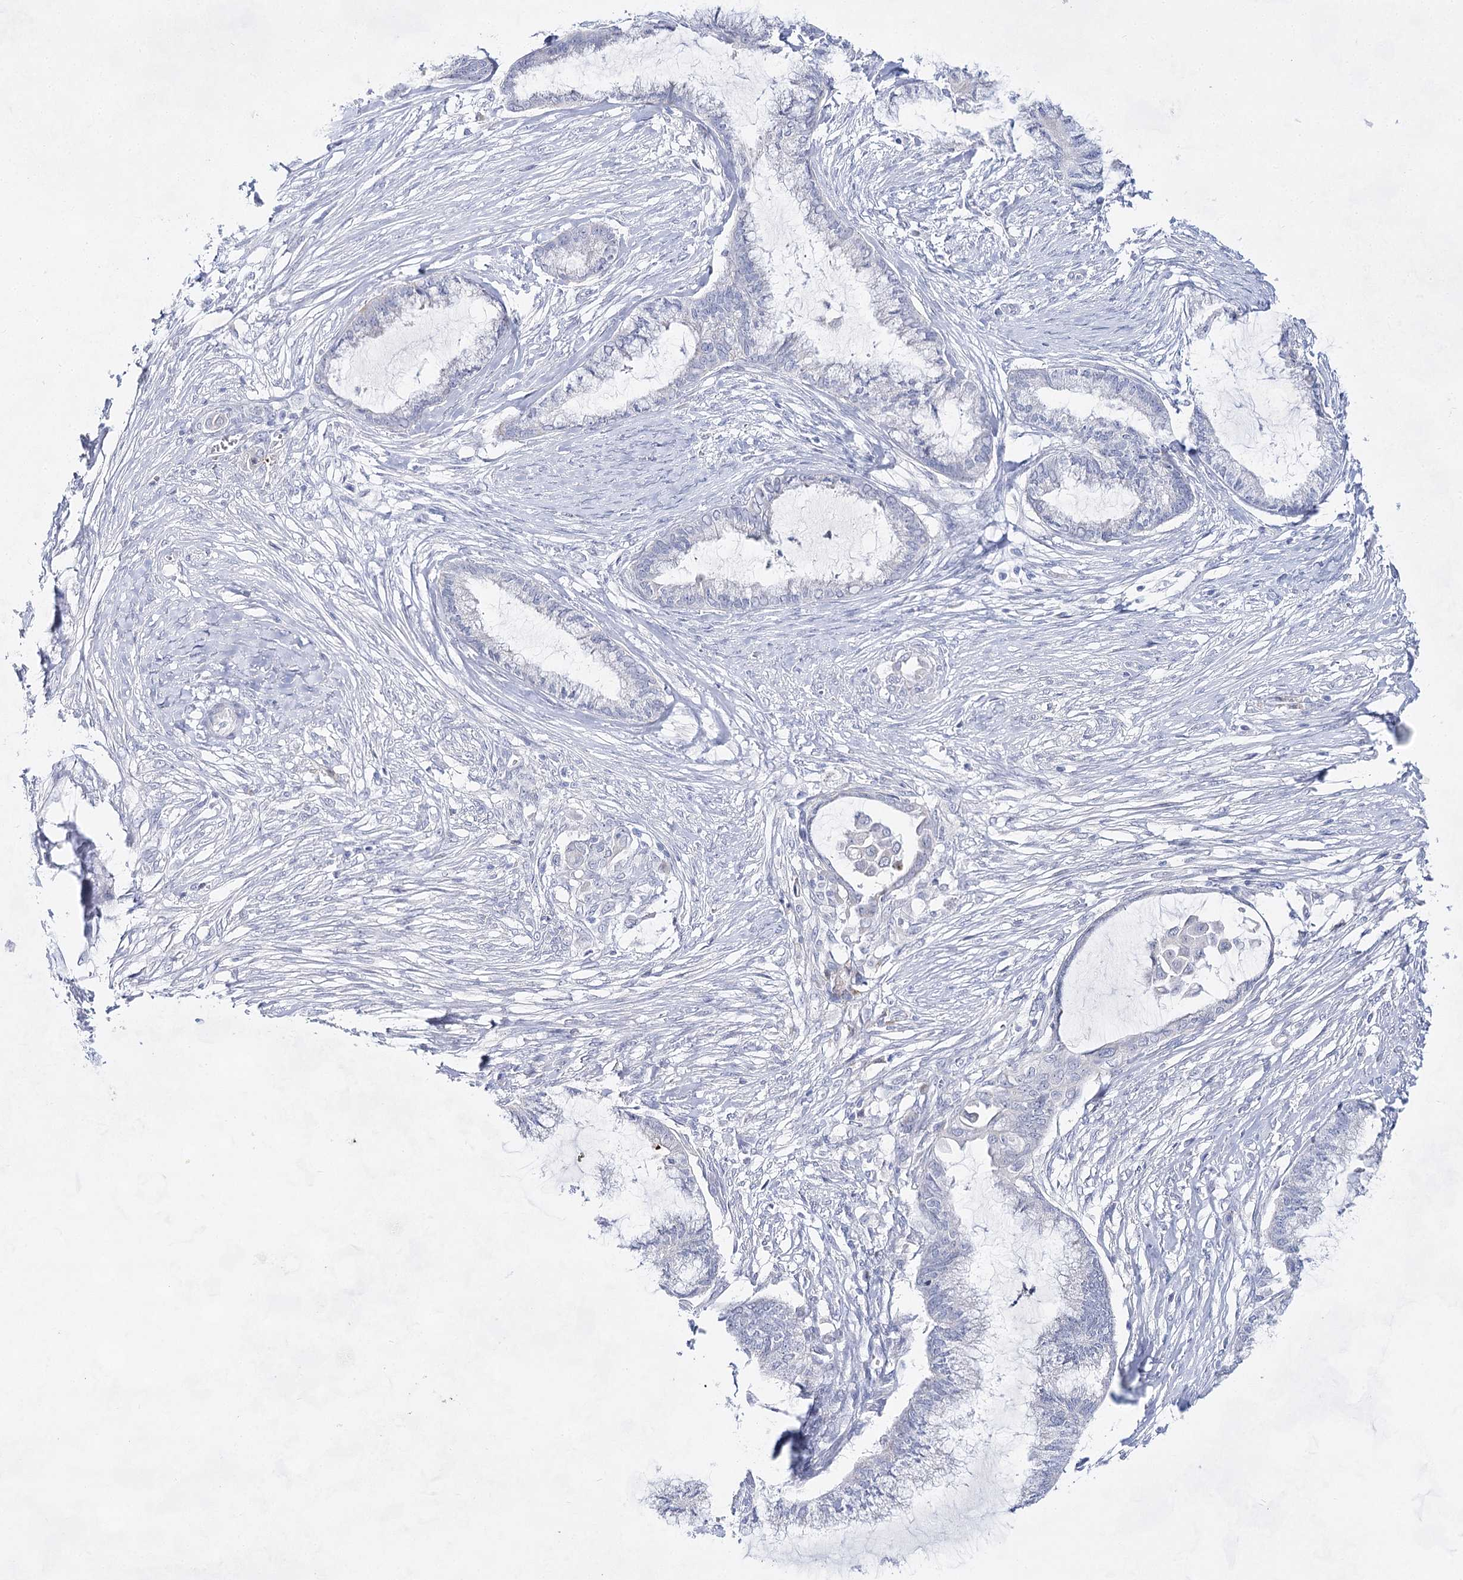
{"staining": {"intensity": "negative", "quantity": "none", "location": "none"}, "tissue": "endometrial cancer", "cell_type": "Tumor cells", "image_type": "cancer", "snomed": [{"axis": "morphology", "description": "Adenocarcinoma, NOS"}, {"axis": "topography", "description": "Endometrium"}], "caption": "DAB immunohistochemical staining of adenocarcinoma (endometrial) exhibits no significant expression in tumor cells. Brightfield microscopy of immunohistochemistry (IHC) stained with DAB (brown) and hematoxylin (blue), captured at high magnification.", "gene": "BPHL", "patient": {"sex": "female", "age": 86}}